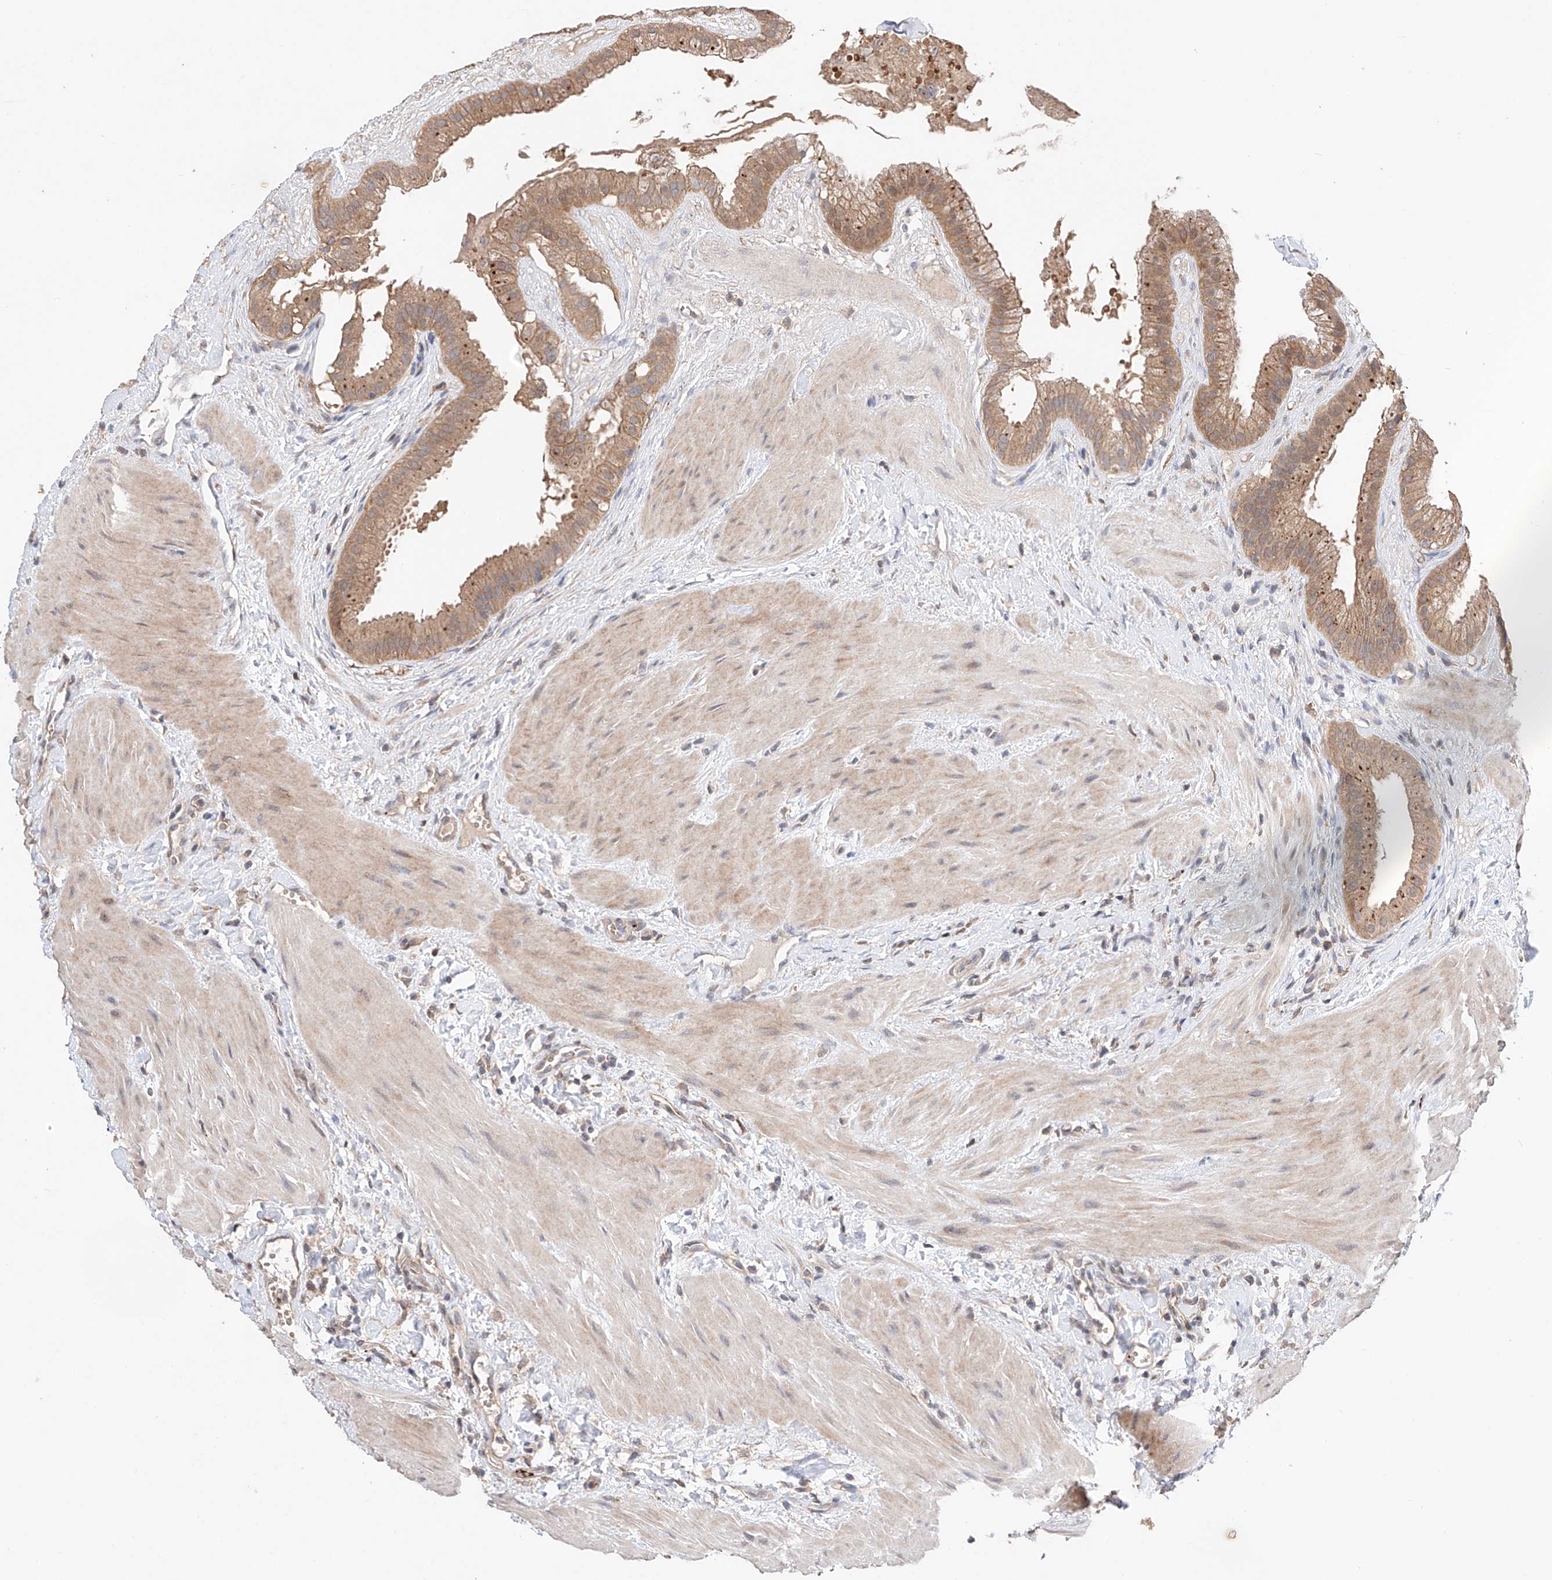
{"staining": {"intensity": "moderate", "quantity": ">75%", "location": "cytoplasmic/membranous"}, "tissue": "gallbladder", "cell_type": "Glandular cells", "image_type": "normal", "snomed": [{"axis": "morphology", "description": "Normal tissue, NOS"}, {"axis": "topography", "description": "Gallbladder"}], "caption": "Immunohistochemical staining of normal gallbladder displays >75% levels of moderate cytoplasmic/membranous protein positivity in approximately >75% of glandular cells.", "gene": "ZFHX2", "patient": {"sex": "male", "age": 55}}